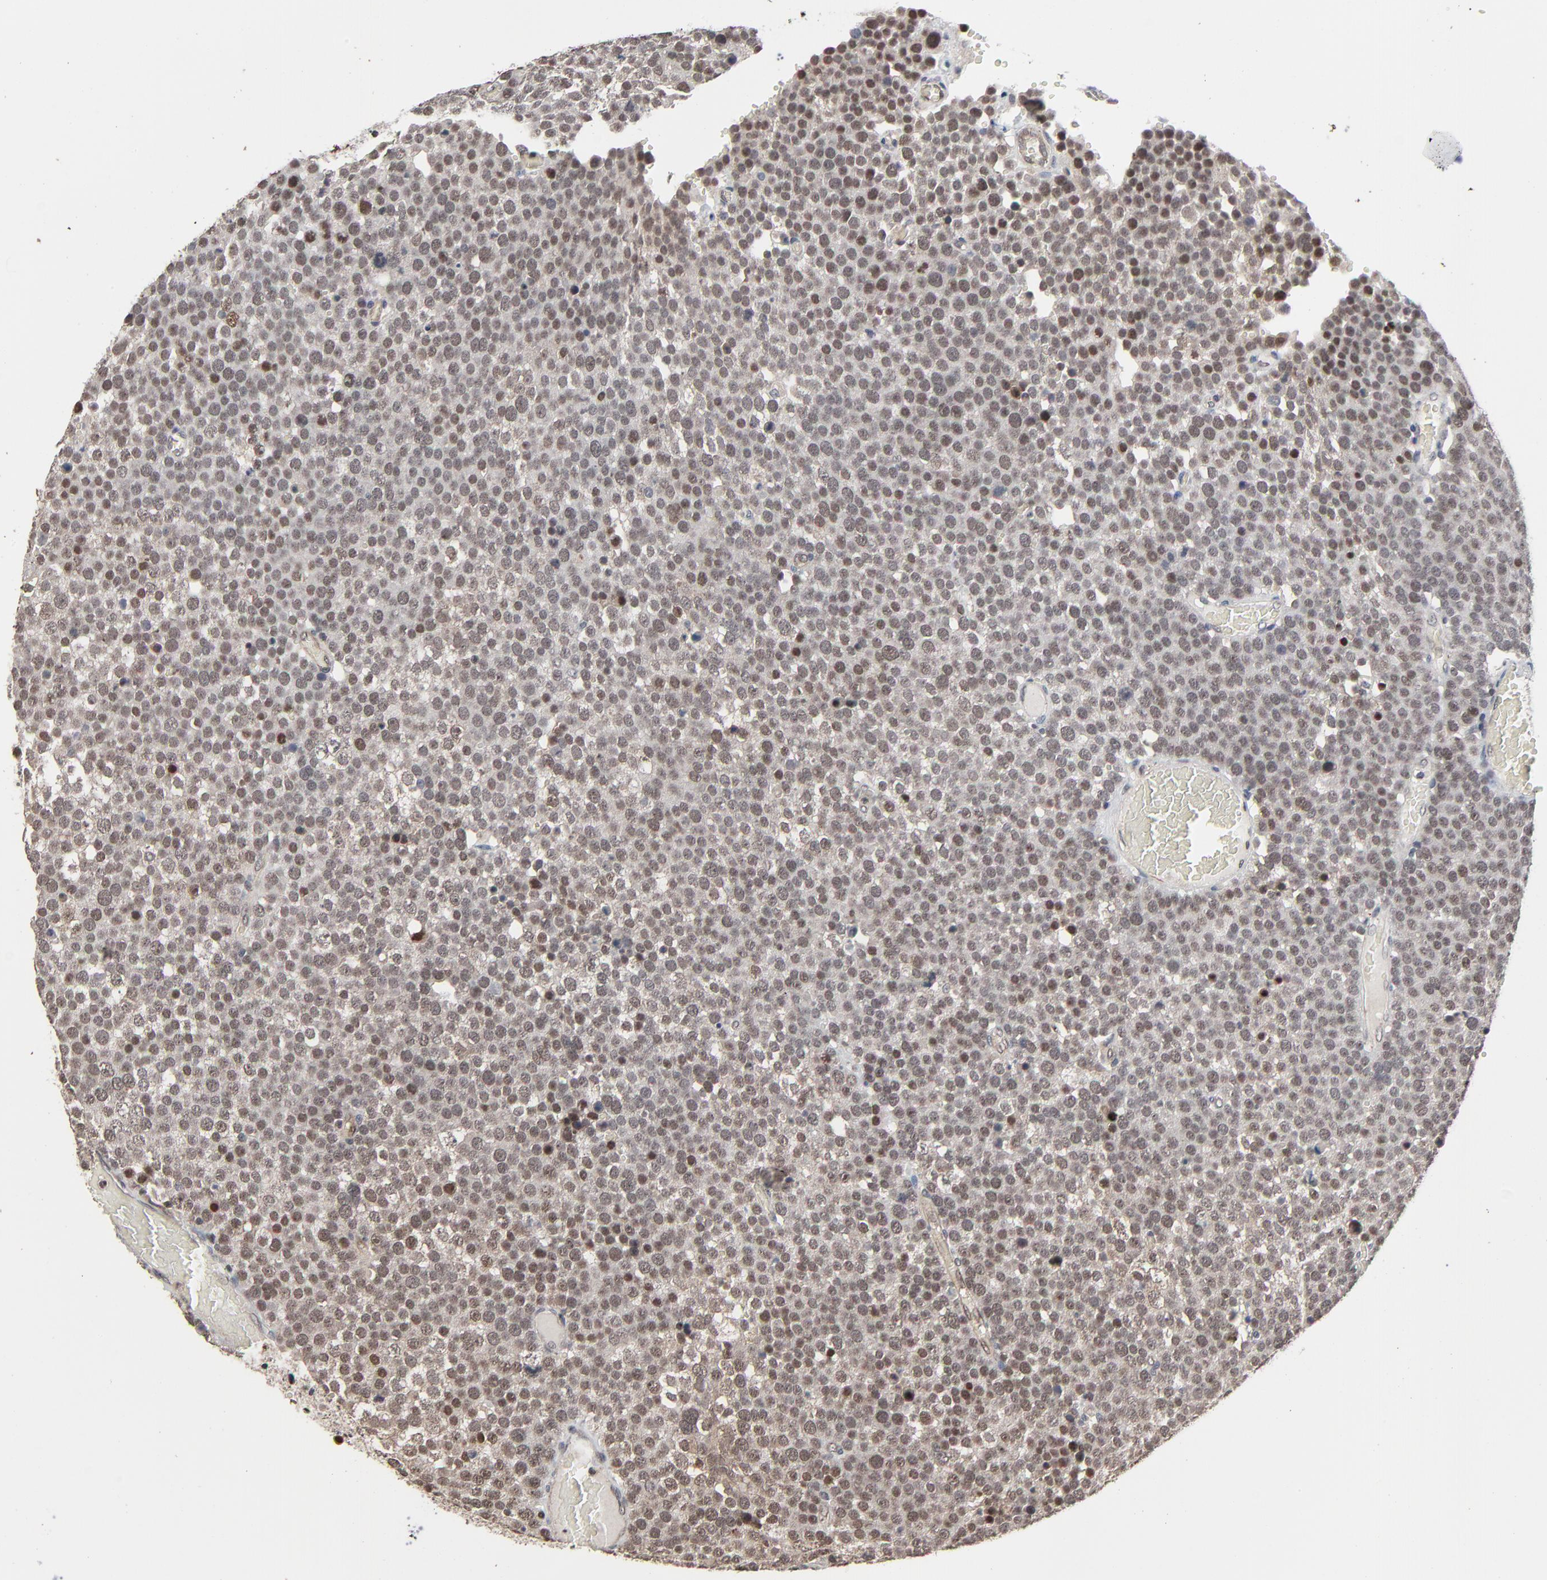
{"staining": {"intensity": "moderate", "quantity": "25%-75%", "location": "cytoplasmic/membranous,nuclear"}, "tissue": "testis cancer", "cell_type": "Tumor cells", "image_type": "cancer", "snomed": [{"axis": "morphology", "description": "Seminoma, NOS"}, {"axis": "topography", "description": "Testis"}], "caption": "A photomicrograph of human testis cancer (seminoma) stained for a protein displays moderate cytoplasmic/membranous and nuclear brown staining in tumor cells.", "gene": "ZNF419", "patient": {"sex": "male", "age": 71}}